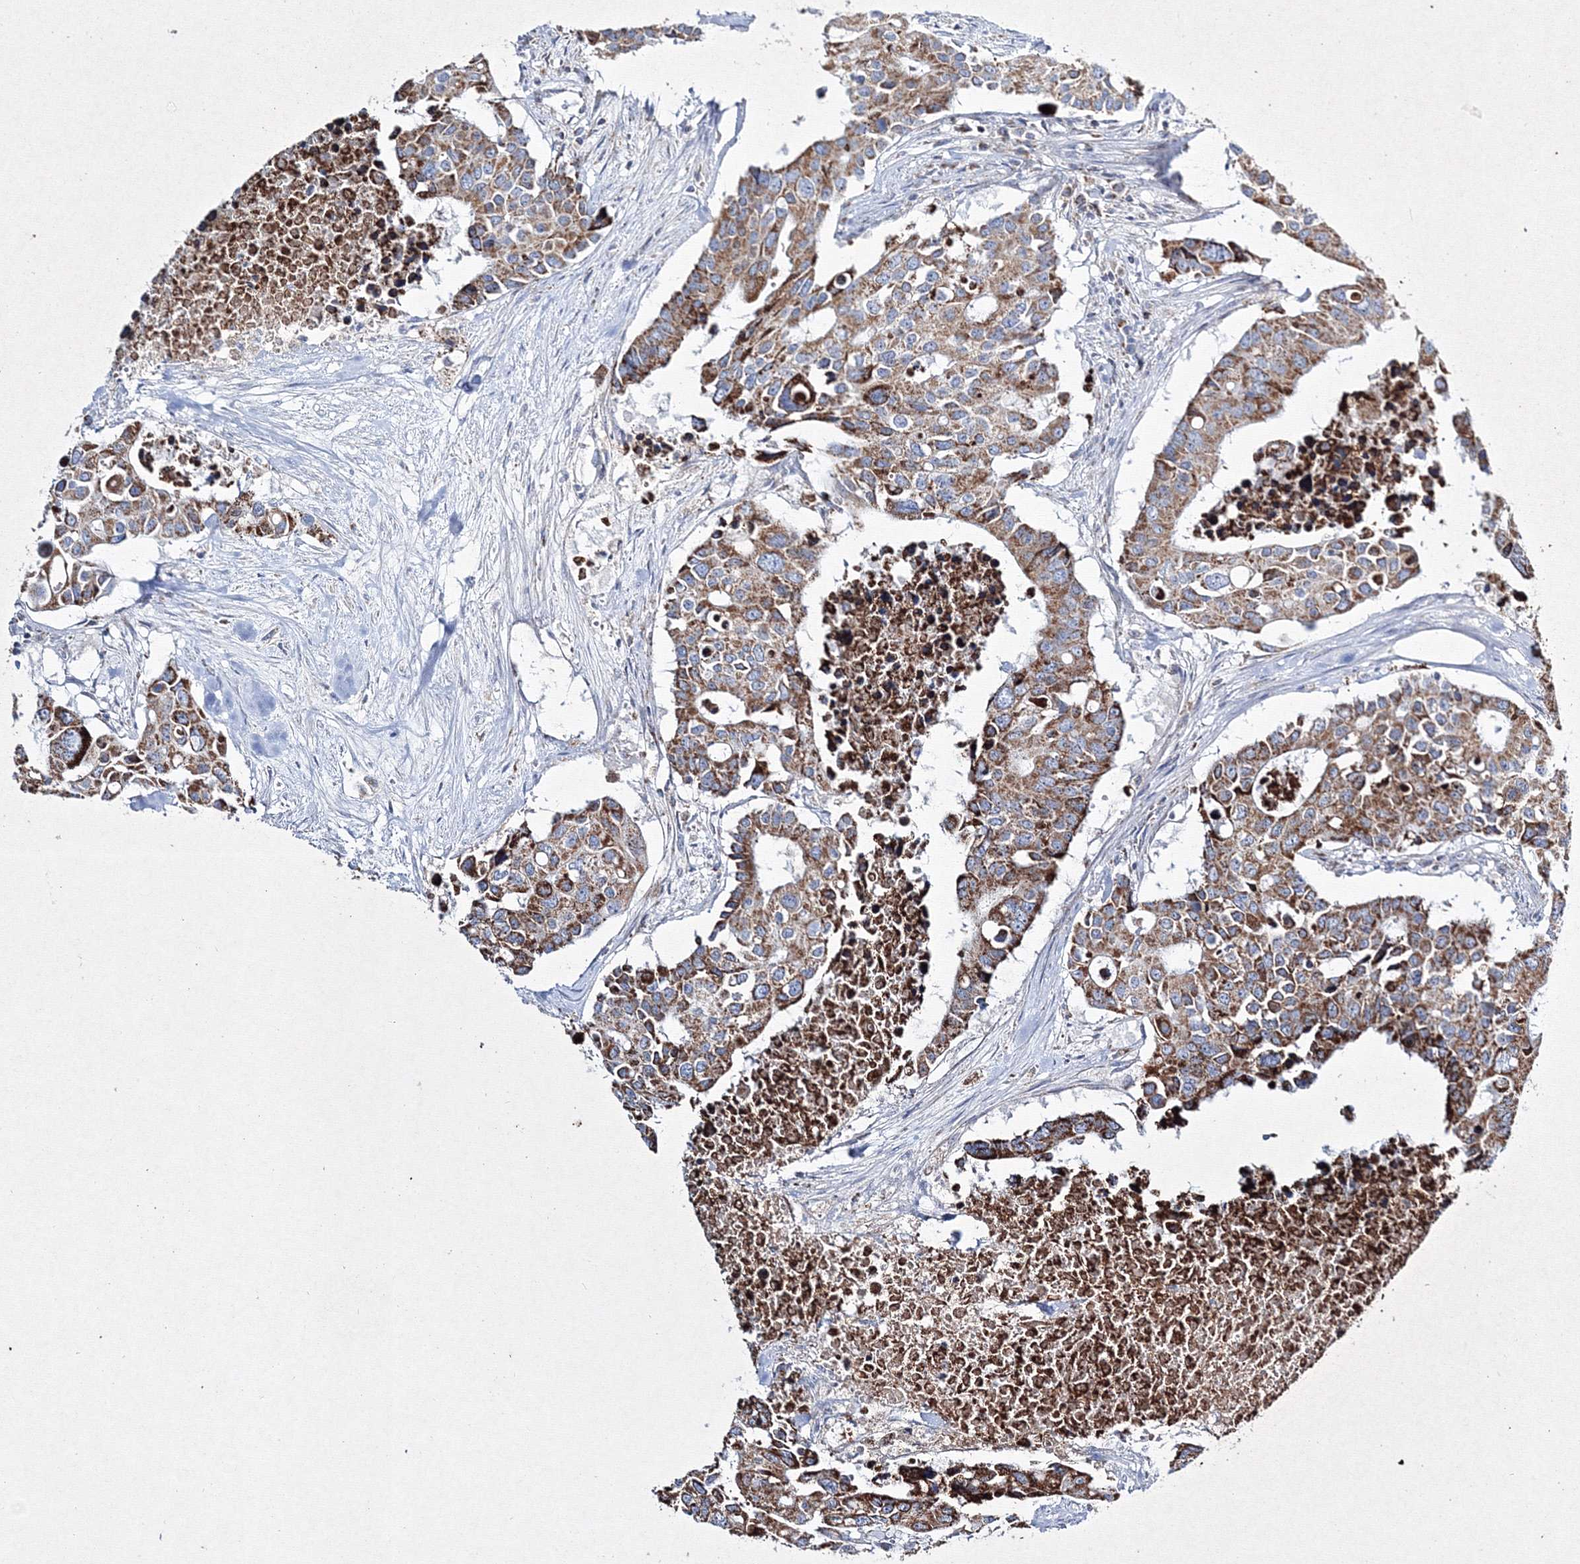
{"staining": {"intensity": "strong", "quantity": ">75%", "location": "cytoplasmic/membranous"}, "tissue": "colorectal cancer", "cell_type": "Tumor cells", "image_type": "cancer", "snomed": [{"axis": "morphology", "description": "Adenocarcinoma, NOS"}, {"axis": "topography", "description": "Colon"}], "caption": "Colorectal cancer stained with IHC exhibits strong cytoplasmic/membranous positivity in about >75% of tumor cells.", "gene": "IGSF9", "patient": {"sex": "male", "age": 77}}